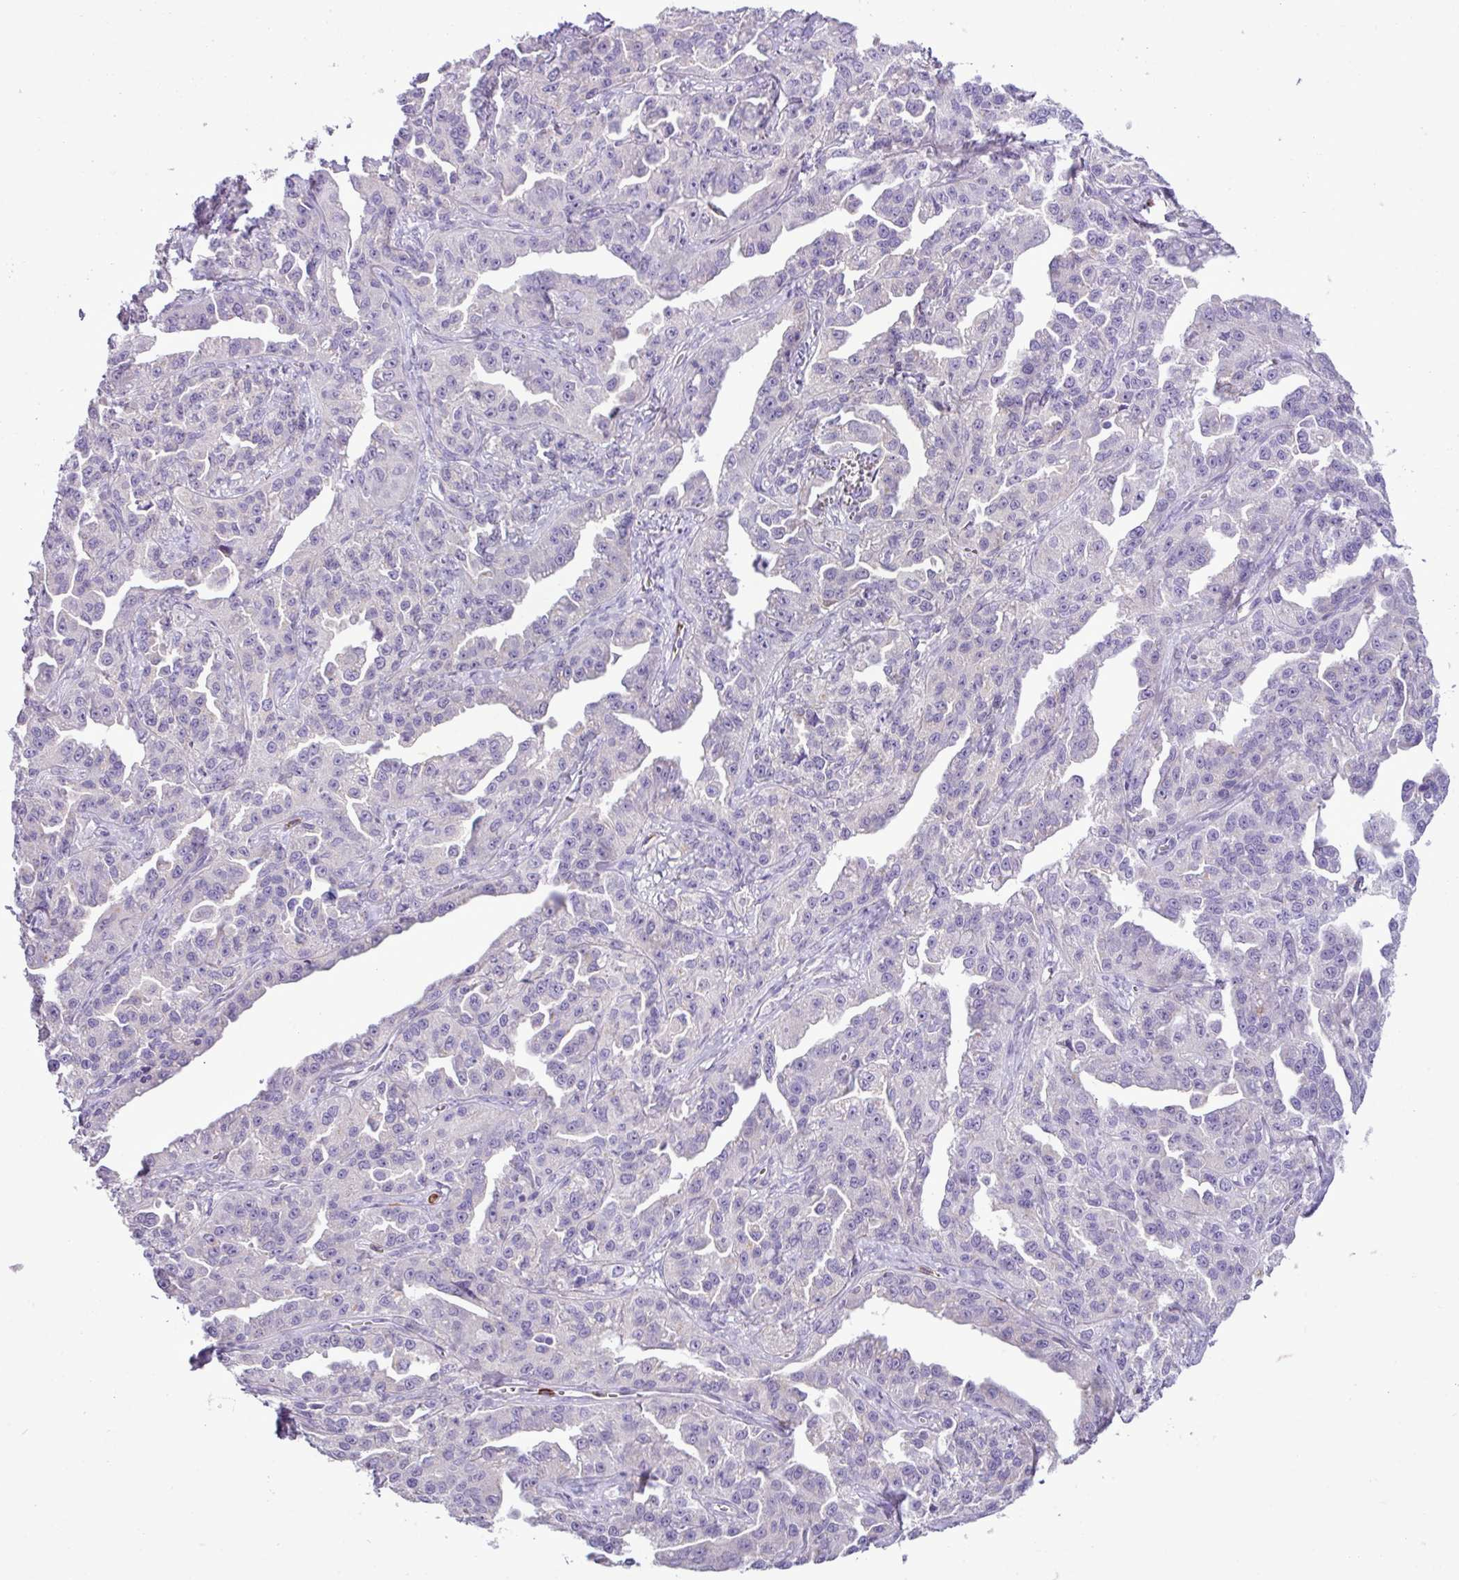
{"staining": {"intensity": "negative", "quantity": "none", "location": "none"}, "tissue": "ovarian cancer", "cell_type": "Tumor cells", "image_type": "cancer", "snomed": [{"axis": "morphology", "description": "Cystadenocarcinoma, serous, NOS"}, {"axis": "topography", "description": "Ovary"}], "caption": "The micrograph exhibits no significant positivity in tumor cells of serous cystadenocarcinoma (ovarian). The staining is performed using DAB brown chromogen with nuclei counter-stained in using hematoxylin.", "gene": "ZSCAN5A", "patient": {"sex": "female", "age": 75}}